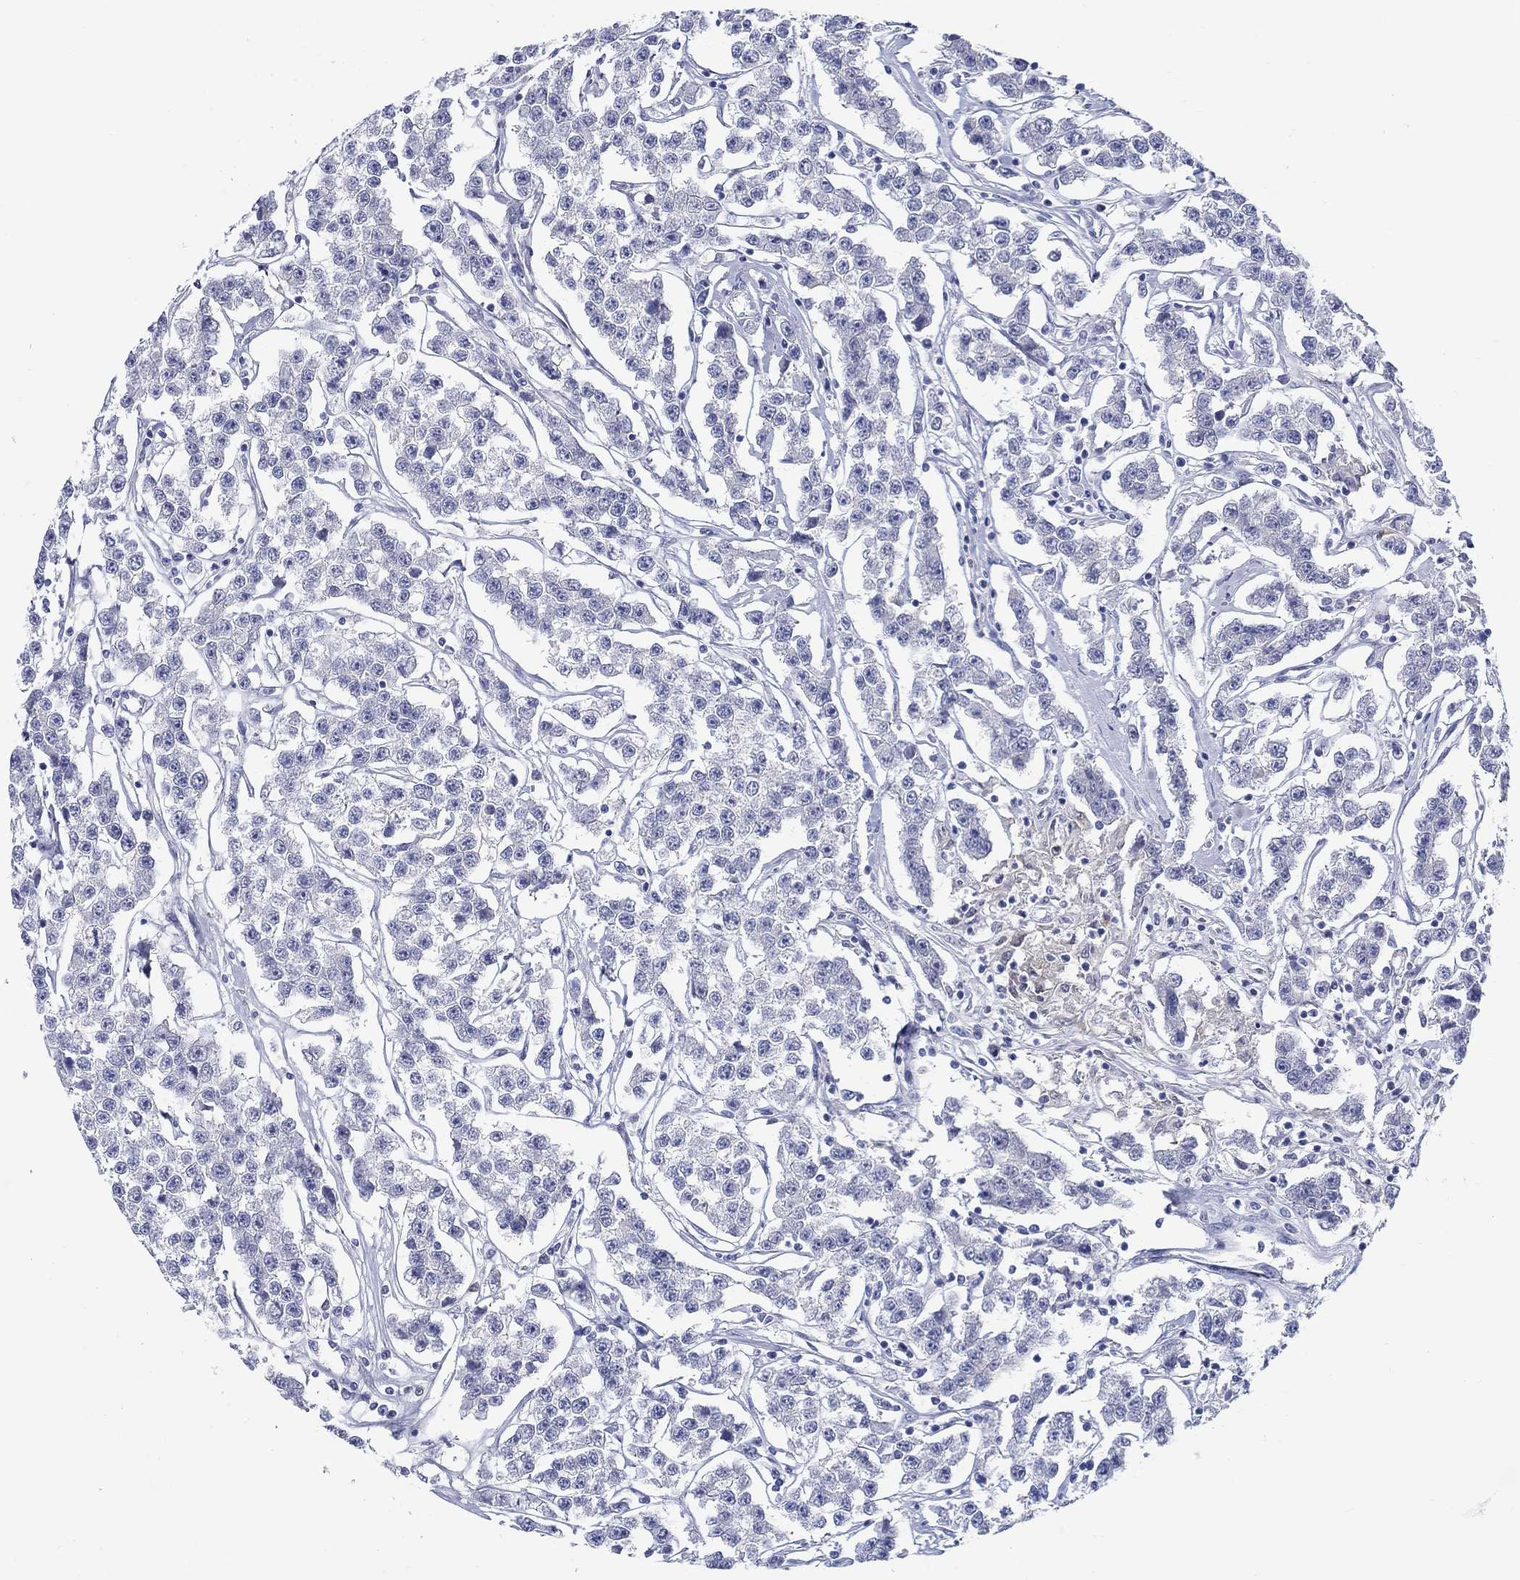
{"staining": {"intensity": "negative", "quantity": "none", "location": "none"}, "tissue": "testis cancer", "cell_type": "Tumor cells", "image_type": "cancer", "snomed": [{"axis": "morphology", "description": "Seminoma, NOS"}, {"axis": "topography", "description": "Testis"}], "caption": "High power microscopy micrograph of an IHC micrograph of testis cancer, revealing no significant staining in tumor cells.", "gene": "RAP1GAP", "patient": {"sex": "male", "age": 59}}